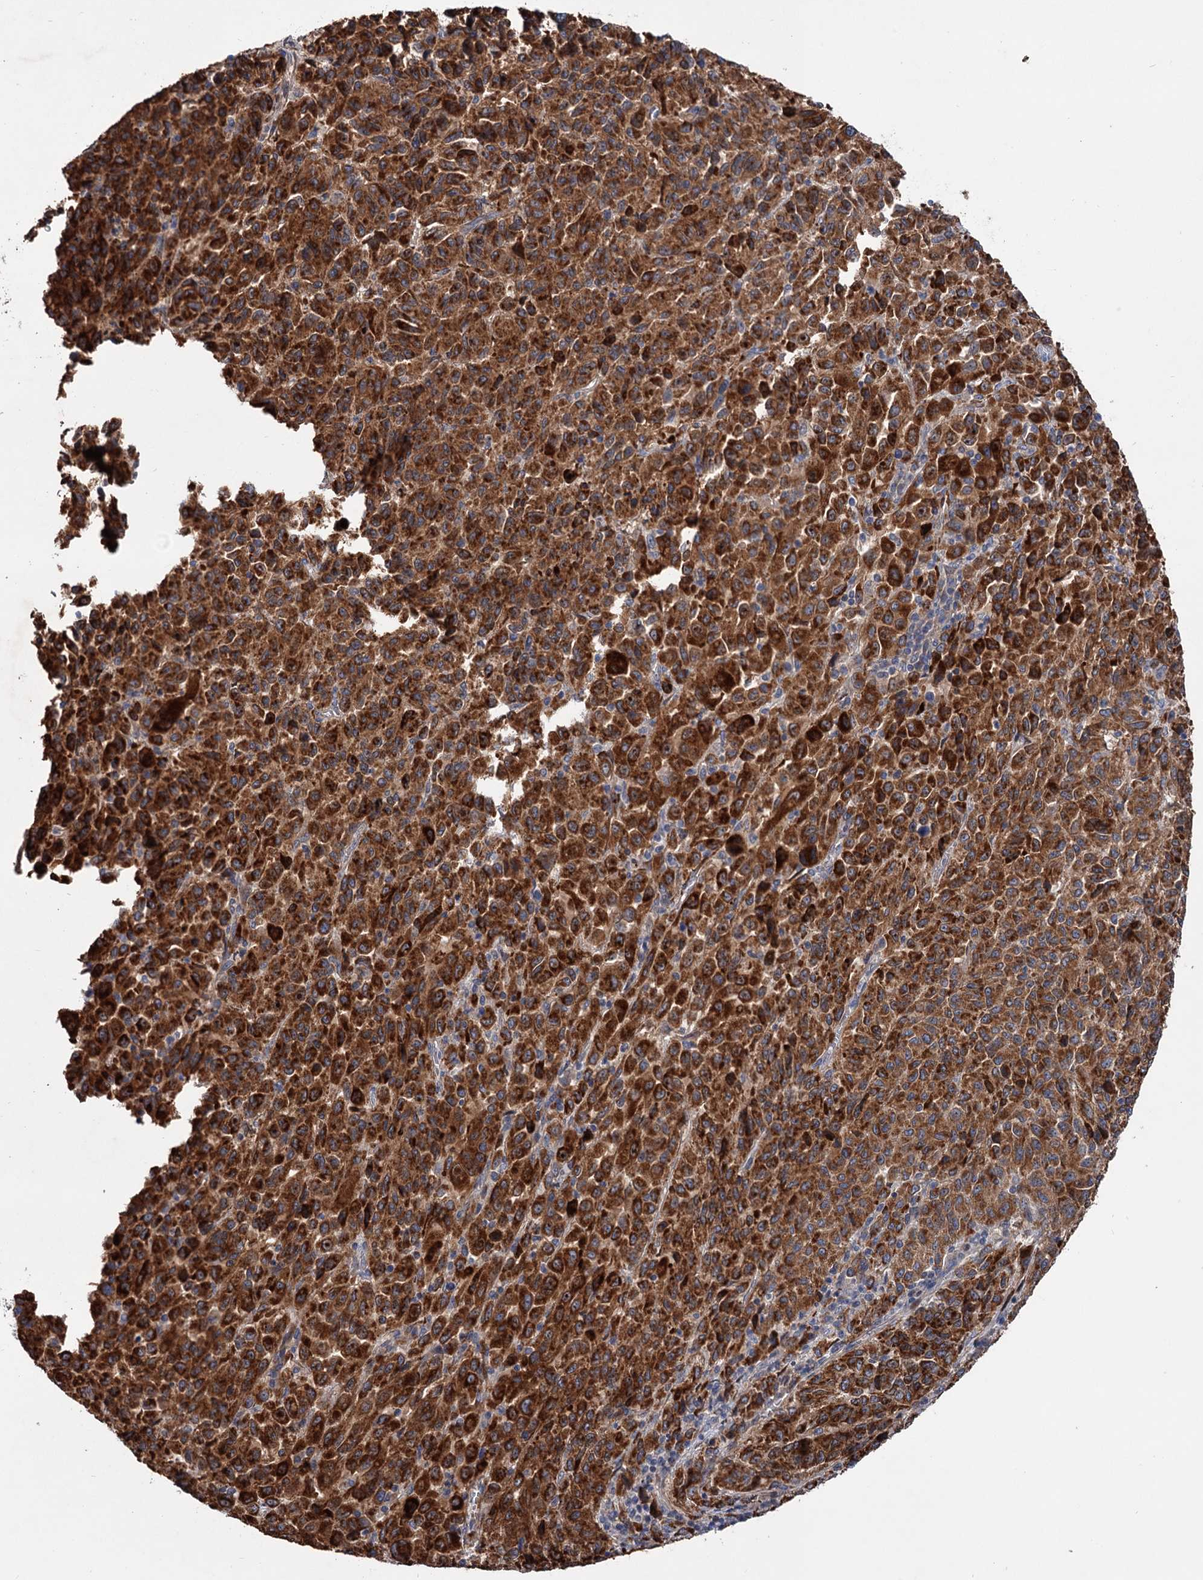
{"staining": {"intensity": "strong", "quantity": ">75%", "location": "cytoplasmic/membranous"}, "tissue": "melanoma", "cell_type": "Tumor cells", "image_type": "cancer", "snomed": [{"axis": "morphology", "description": "Malignant melanoma, Metastatic site"}, {"axis": "topography", "description": "Lung"}], "caption": "The histopathology image exhibits immunohistochemical staining of malignant melanoma (metastatic site). There is strong cytoplasmic/membranous expression is appreciated in about >75% of tumor cells.", "gene": "PTDSS2", "patient": {"sex": "male", "age": 64}}